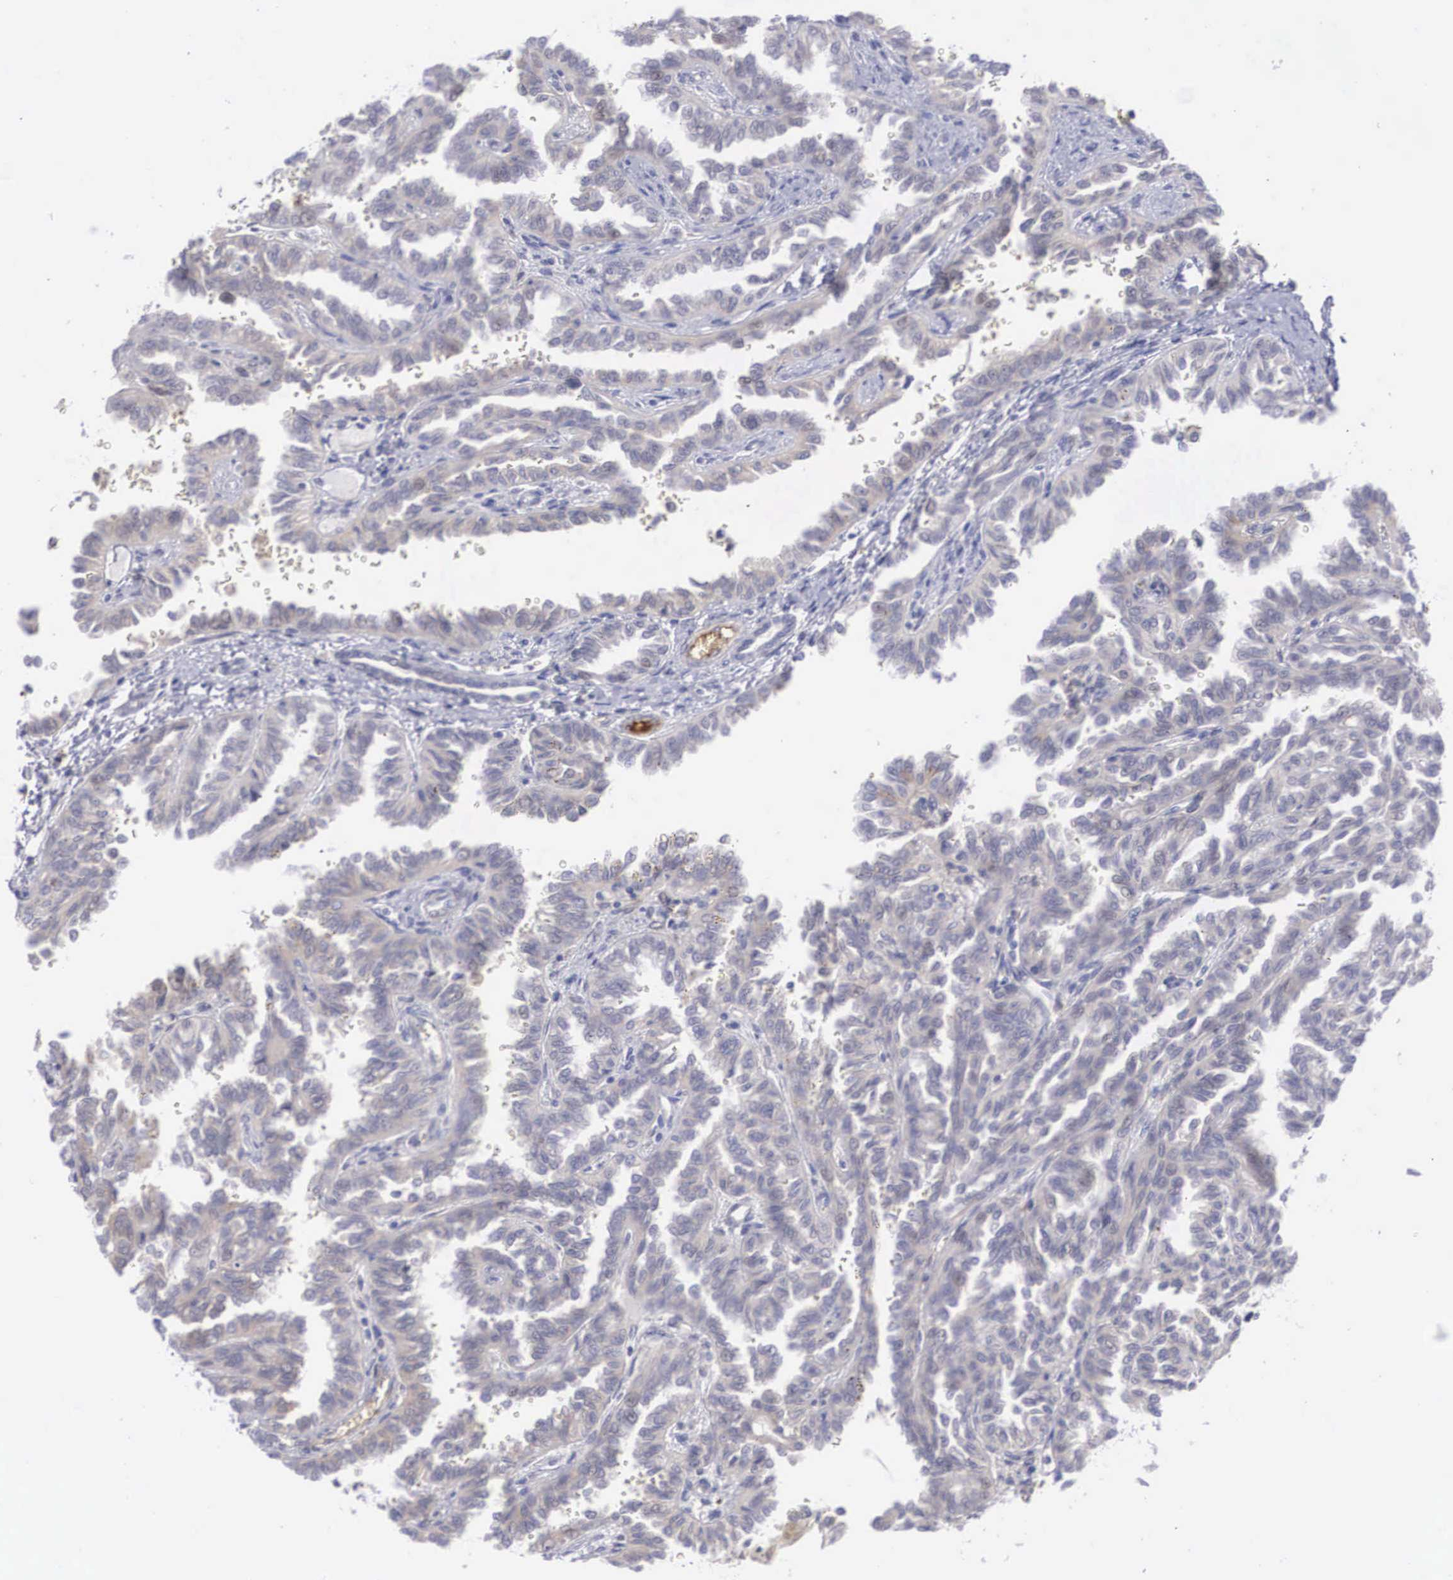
{"staining": {"intensity": "weak", "quantity": "25%-75%", "location": "cytoplasmic/membranous,nuclear"}, "tissue": "renal cancer", "cell_type": "Tumor cells", "image_type": "cancer", "snomed": [{"axis": "morphology", "description": "Inflammation, NOS"}, {"axis": "morphology", "description": "Adenocarcinoma, NOS"}, {"axis": "topography", "description": "Kidney"}], "caption": "IHC of renal cancer (adenocarcinoma) displays low levels of weak cytoplasmic/membranous and nuclear positivity in about 25%-75% of tumor cells.", "gene": "RBPJ", "patient": {"sex": "male", "age": 68}}